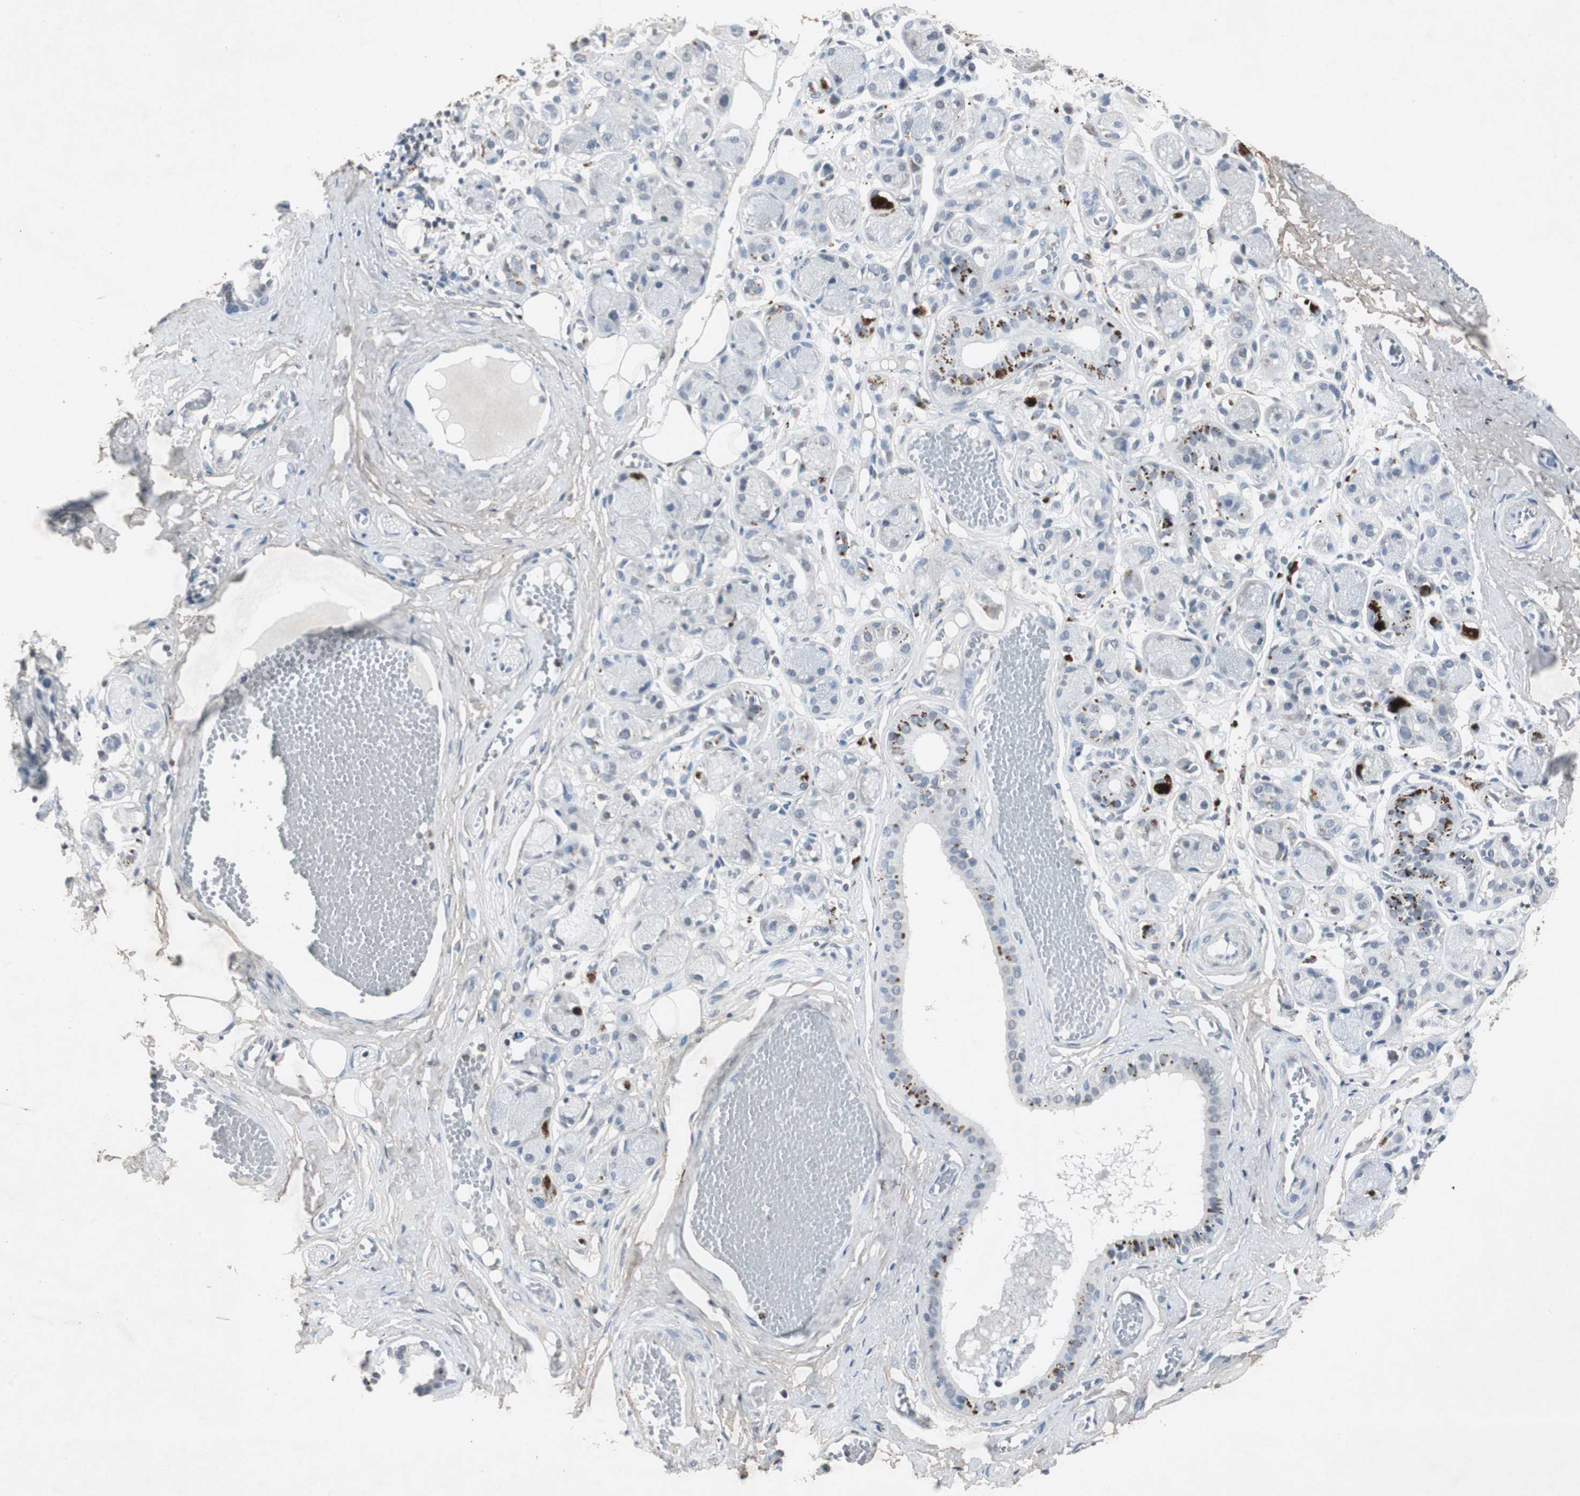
{"staining": {"intensity": "negative", "quantity": "none", "location": "none"}, "tissue": "adipose tissue", "cell_type": "Adipocytes", "image_type": "normal", "snomed": [{"axis": "morphology", "description": "Normal tissue, NOS"}, {"axis": "morphology", "description": "Inflammation, NOS"}, {"axis": "topography", "description": "Vascular tissue"}, {"axis": "topography", "description": "Salivary gland"}], "caption": "The IHC histopathology image has no significant expression in adipocytes of adipose tissue.", "gene": "ADNP2", "patient": {"sex": "female", "age": 75}}